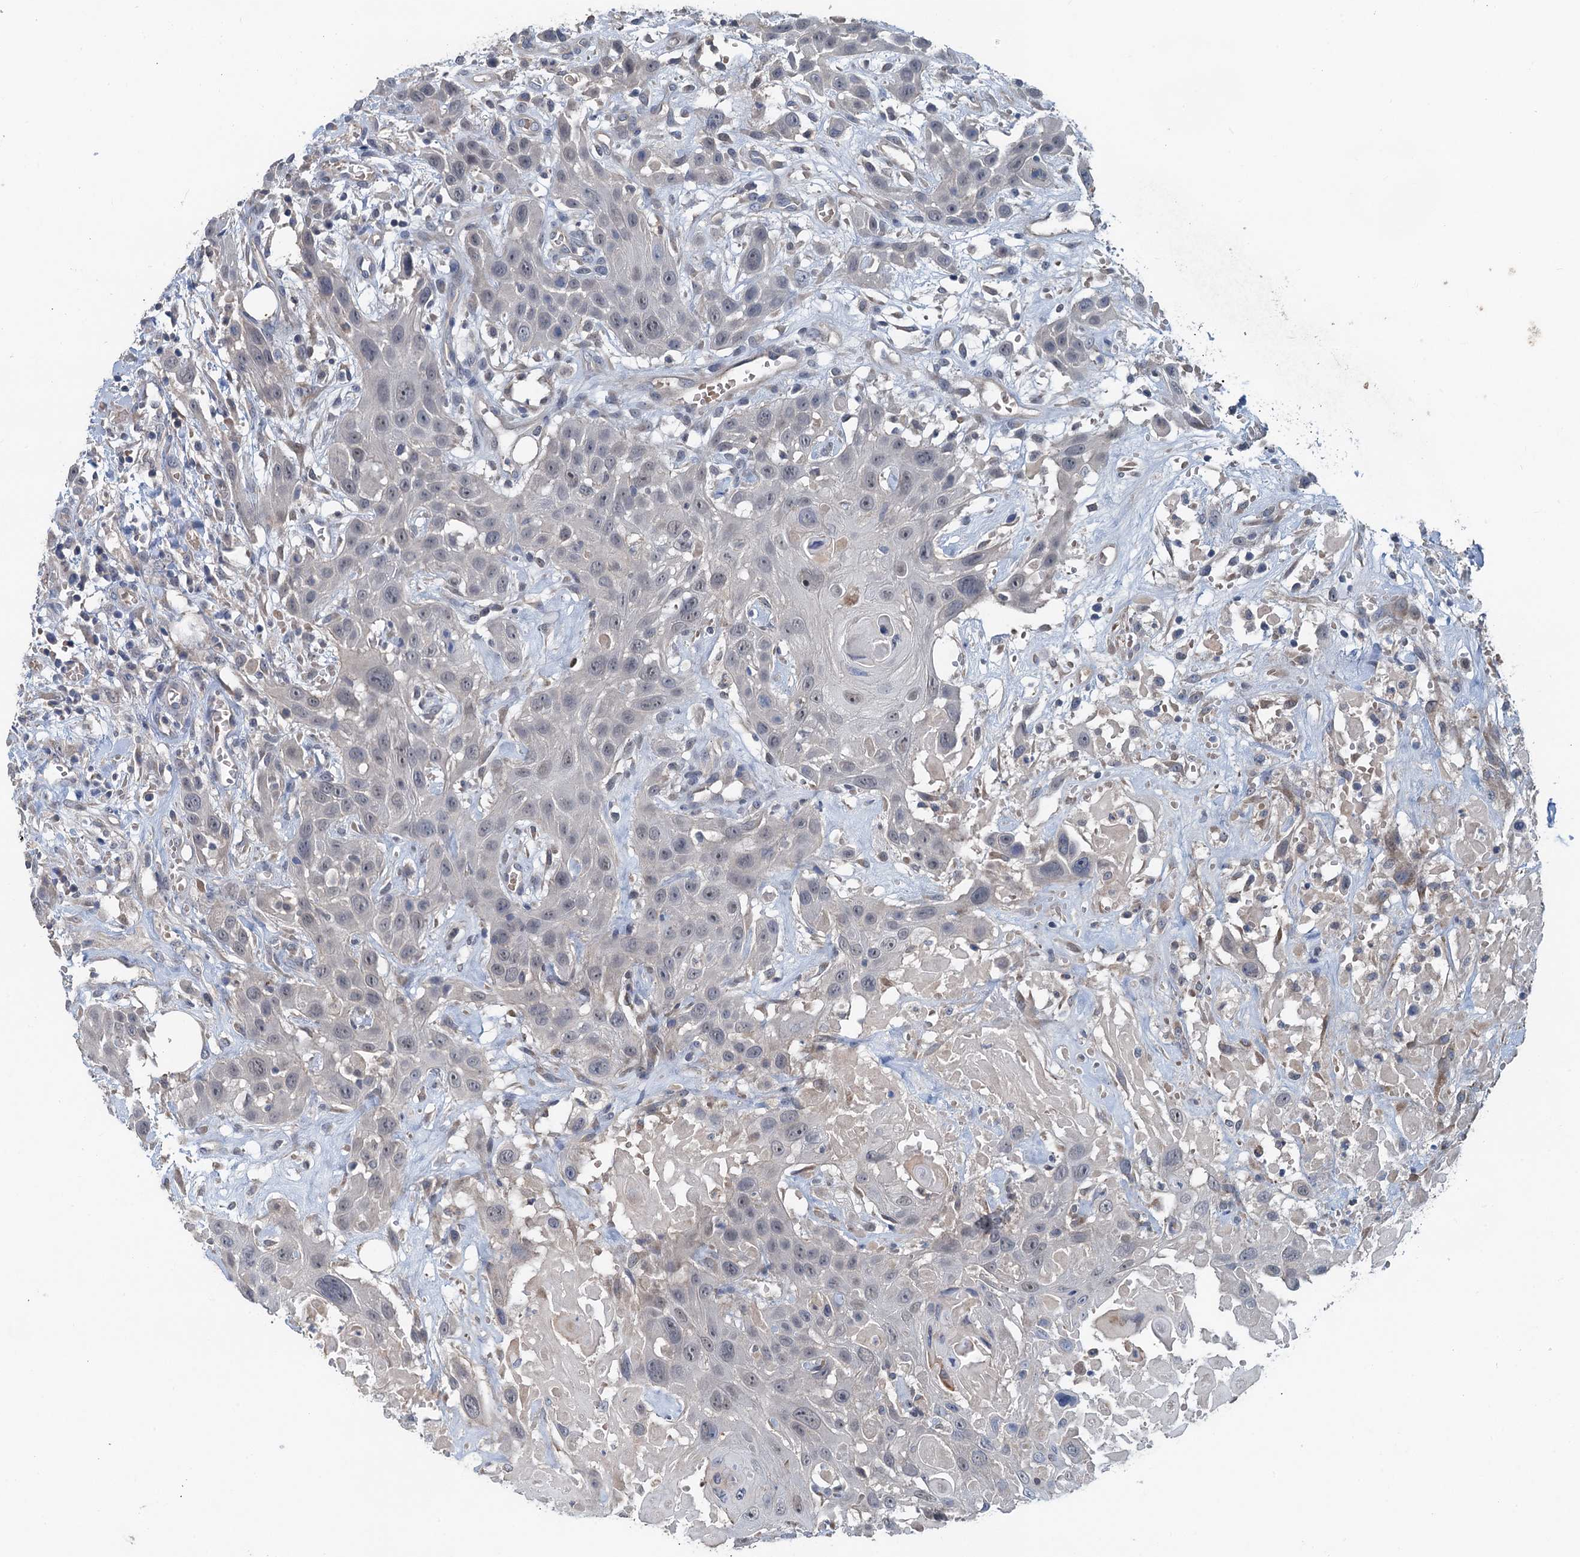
{"staining": {"intensity": "negative", "quantity": "none", "location": "none"}, "tissue": "head and neck cancer", "cell_type": "Tumor cells", "image_type": "cancer", "snomed": [{"axis": "morphology", "description": "Squamous cell carcinoma, NOS"}, {"axis": "topography", "description": "Head-Neck"}], "caption": "IHC histopathology image of head and neck cancer (squamous cell carcinoma) stained for a protein (brown), which exhibits no positivity in tumor cells.", "gene": "MYO16", "patient": {"sex": "male", "age": 81}}